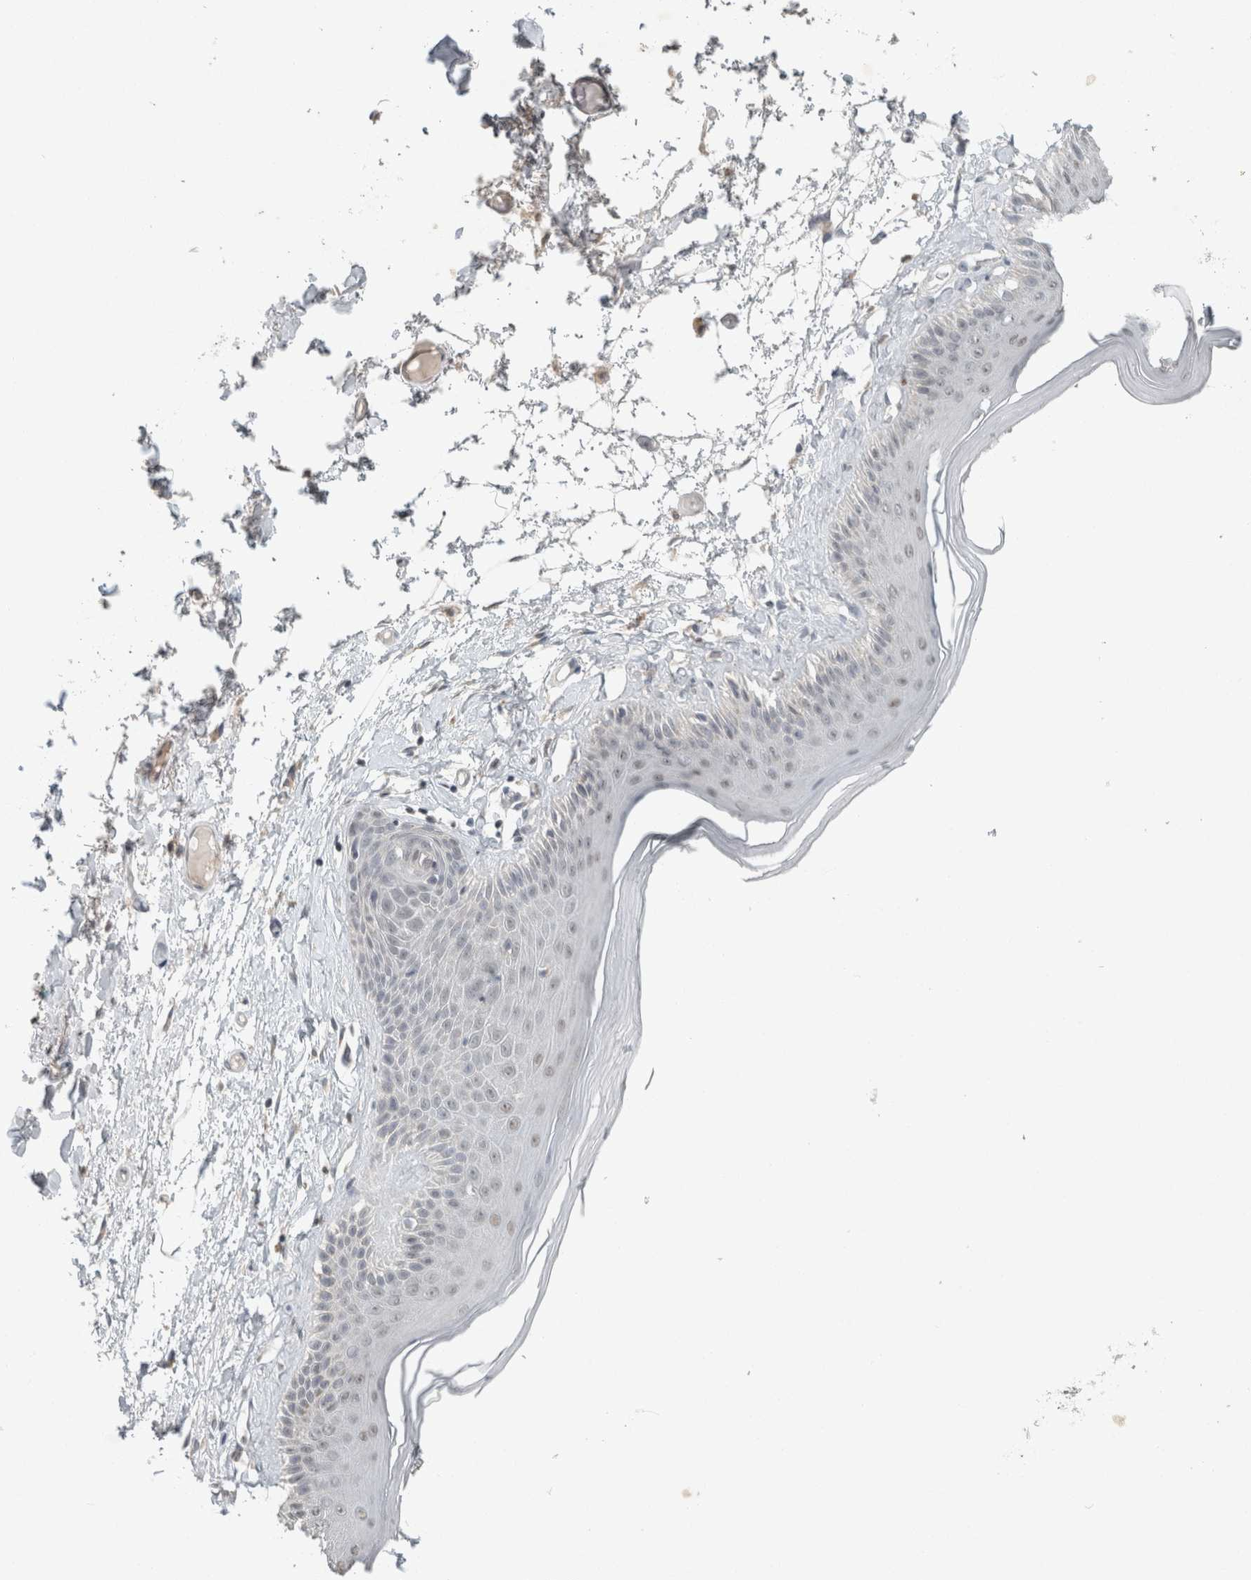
{"staining": {"intensity": "weak", "quantity": "<25%", "location": "nuclear"}, "tissue": "skin", "cell_type": "Epidermal cells", "image_type": "normal", "snomed": [{"axis": "morphology", "description": "Normal tissue, NOS"}, {"axis": "topography", "description": "Vulva"}], "caption": "IHC histopathology image of unremarkable skin stained for a protein (brown), which displays no positivity in epidermal cells.", "gene": "TRIT1", "patient": {"sex": "female", "age": 73}}